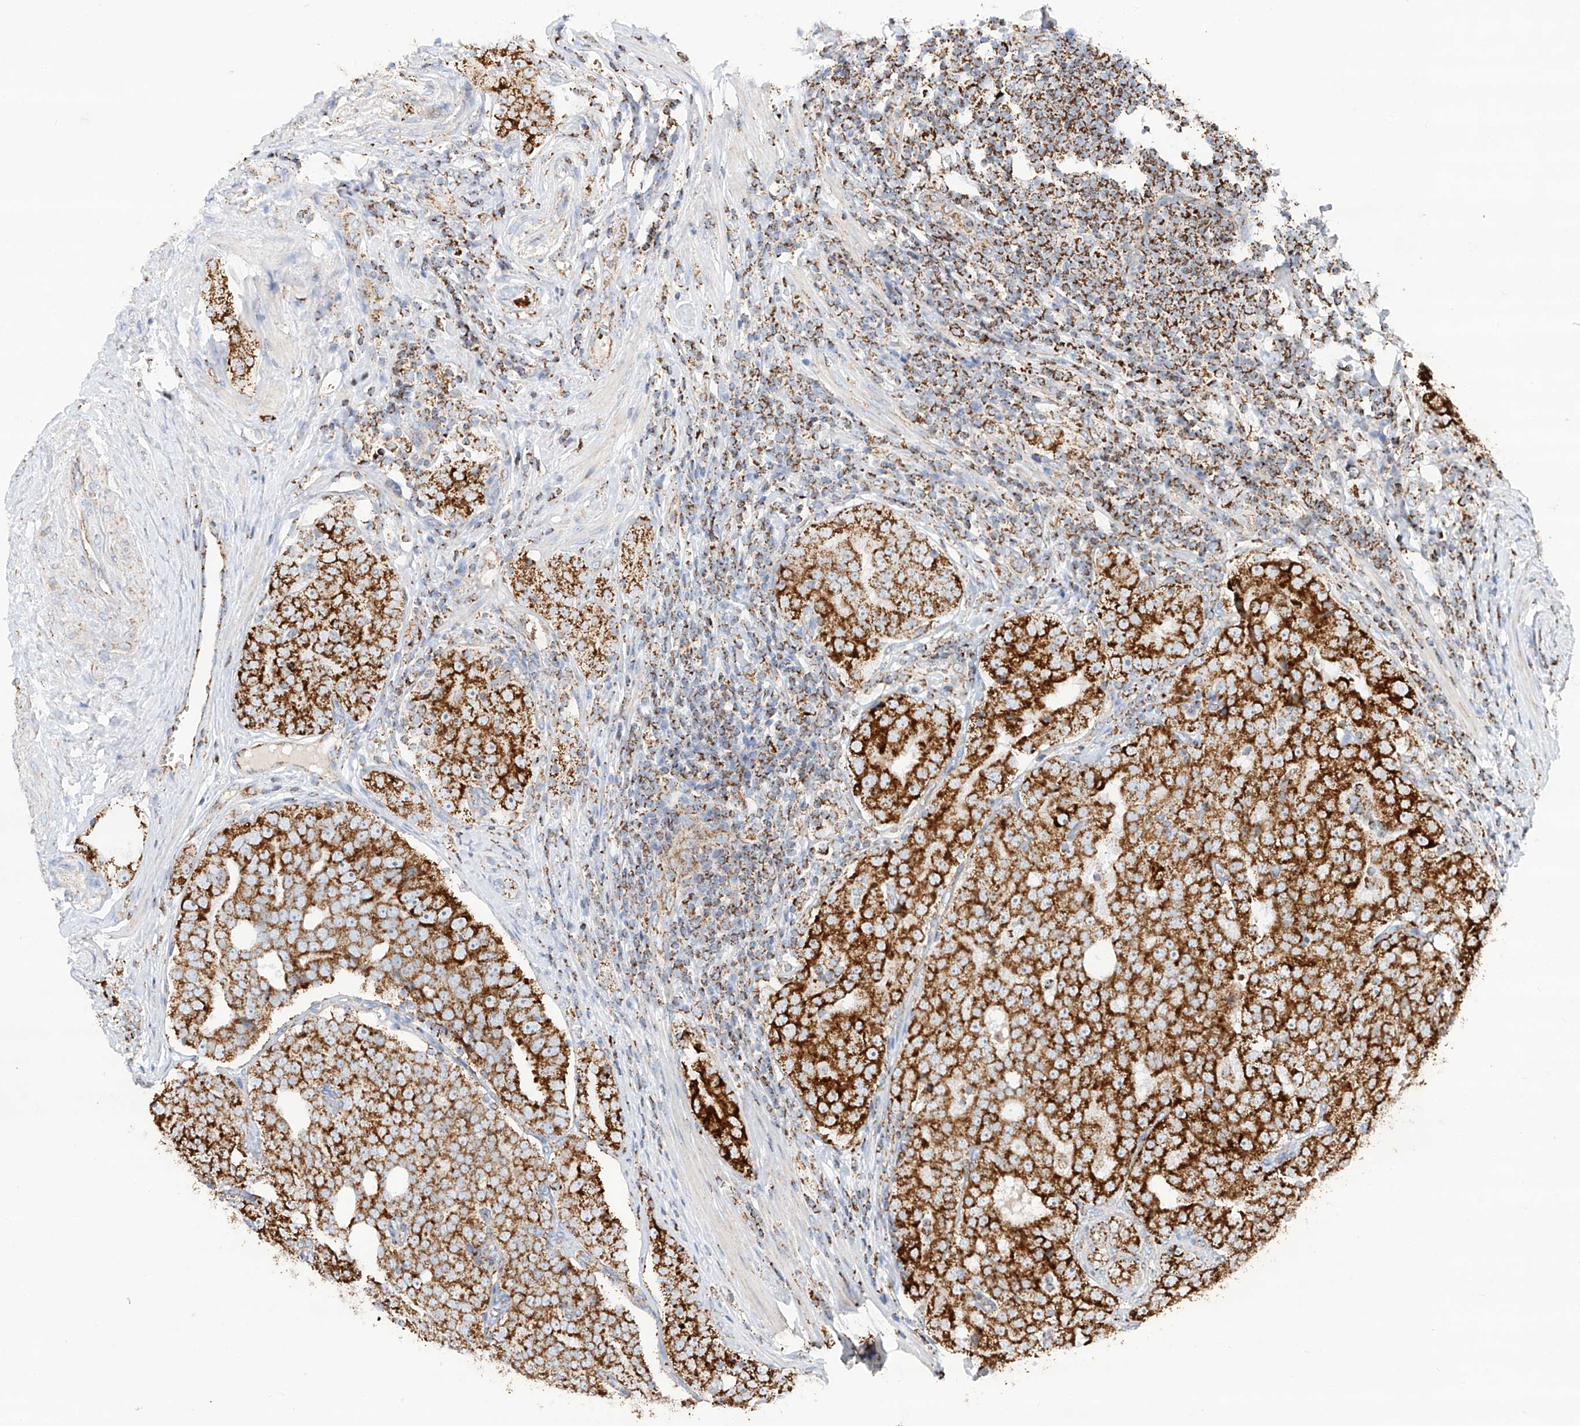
{"staining": {"intensity": "strong", "quantity": ">75%", "location": "cytoplasmic/membranous"}, "tissue": "prostate cancer", "cell_type": "Tumor cells", "image_type": "cancer", "snomed": [{"axis": "morphology", "description": "Adenocarcinoma, High grade"}, {"axis": "topography", "description": "Prostate"}], "caption": "Prostate cancer (adenocarcinoma (high-grade)) stained for a protein exhibits strong cytoplasmic/membranous positivity in tumor cells.", "gene": "TTC27", "patient": {"sex": "male", "age": 56}}